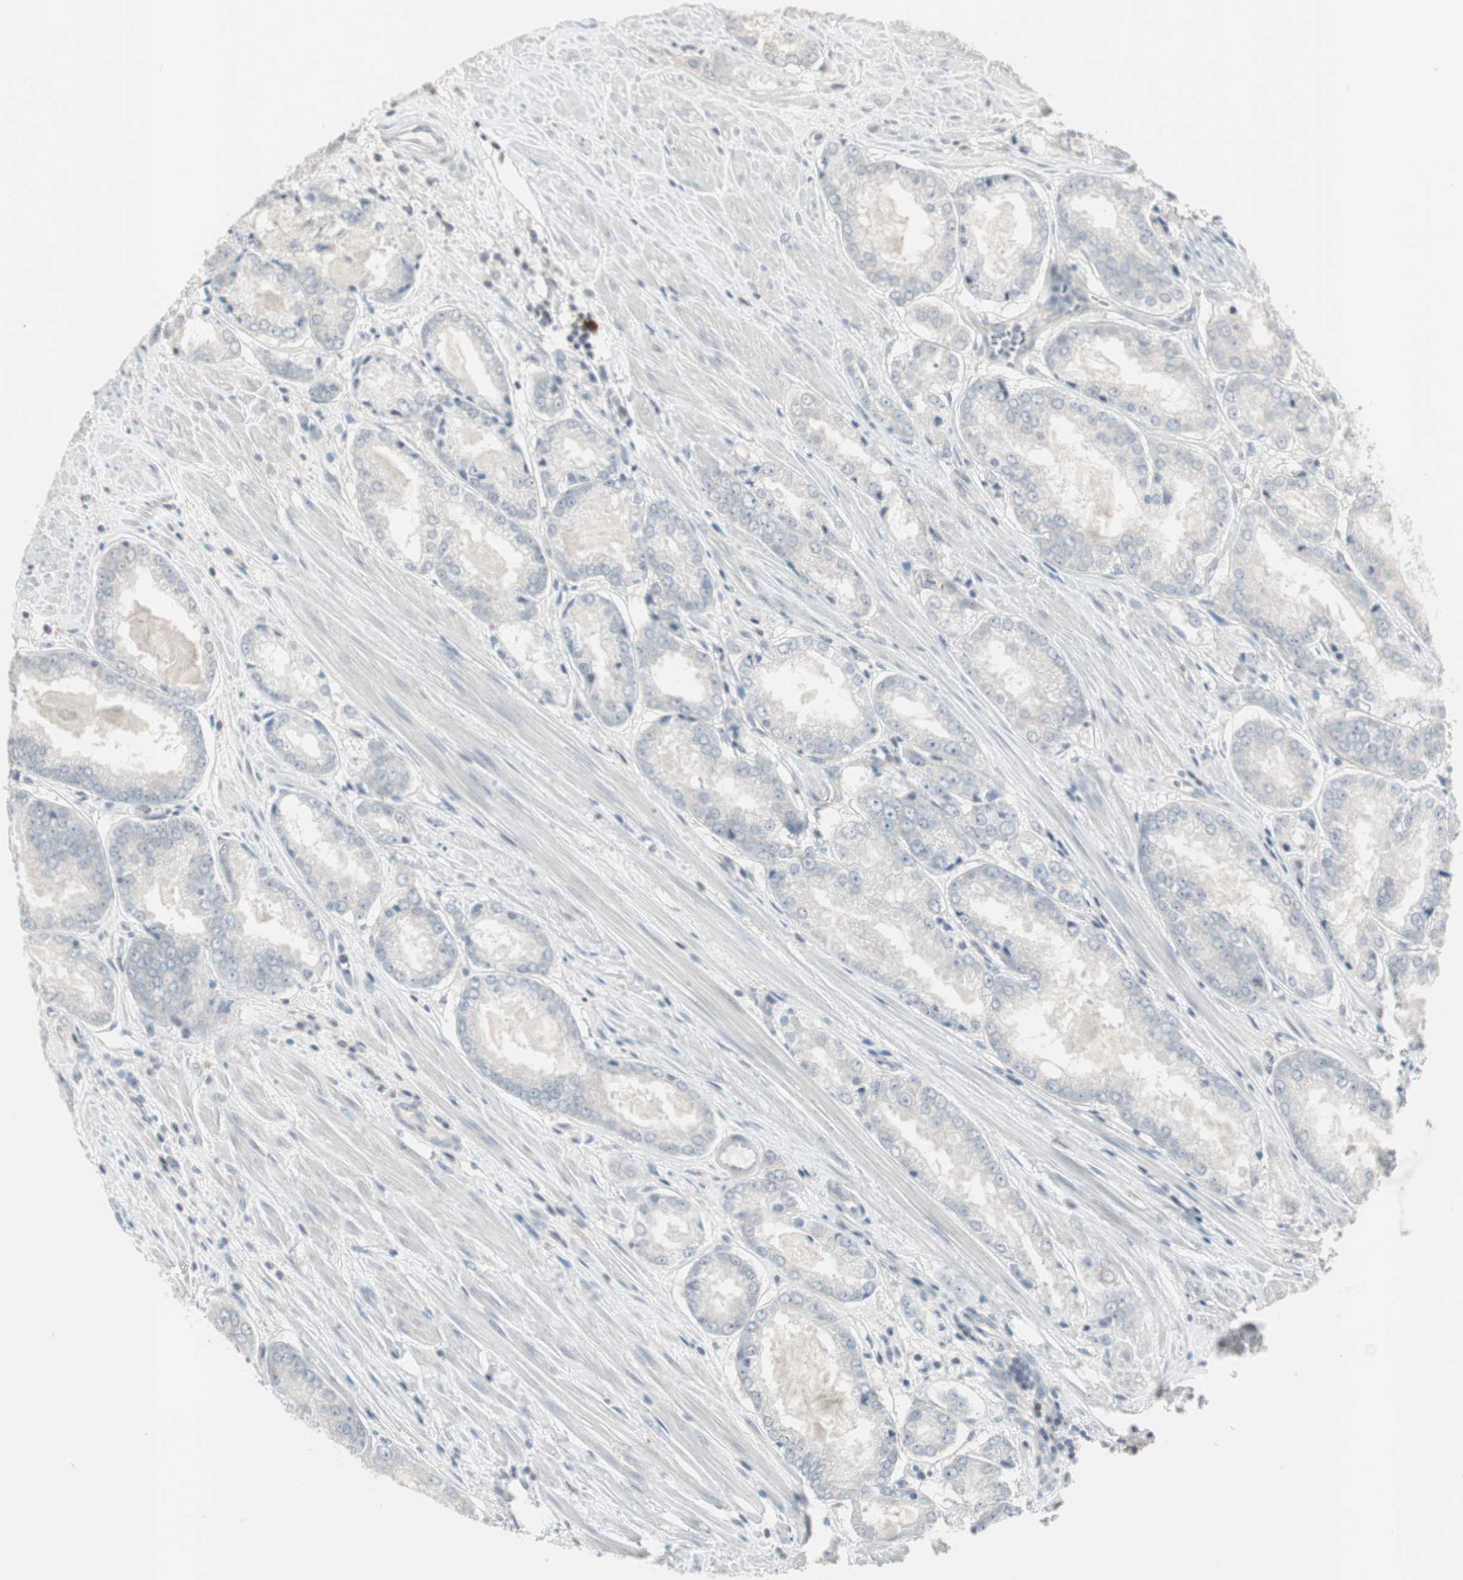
{"staining": {"intensity": "negative", "quantity": "none", "location": "none"}, "tissue": "prostate cancer", "cell_type": "Tumor cells", "image_type": "cancer", "snomed": [{"axis": "morphology", "description": "Adenocarcinoma, Low grade"}, {"axis": "topography", "description": "Prostate"}], "caption": "IHC of human prostate cancer (adenocarcinoma (low-grade)) reveals no expression in tumor cells. Brightfield microscopy of immunohistochemistry (IHC) stained with DAB (3,3'-diaminobenzidine) (brown) and hematoxylin (blue), captured at high magnification.", "gene": "PDZK1", "patient": {"sex": "male", "age": 64}}